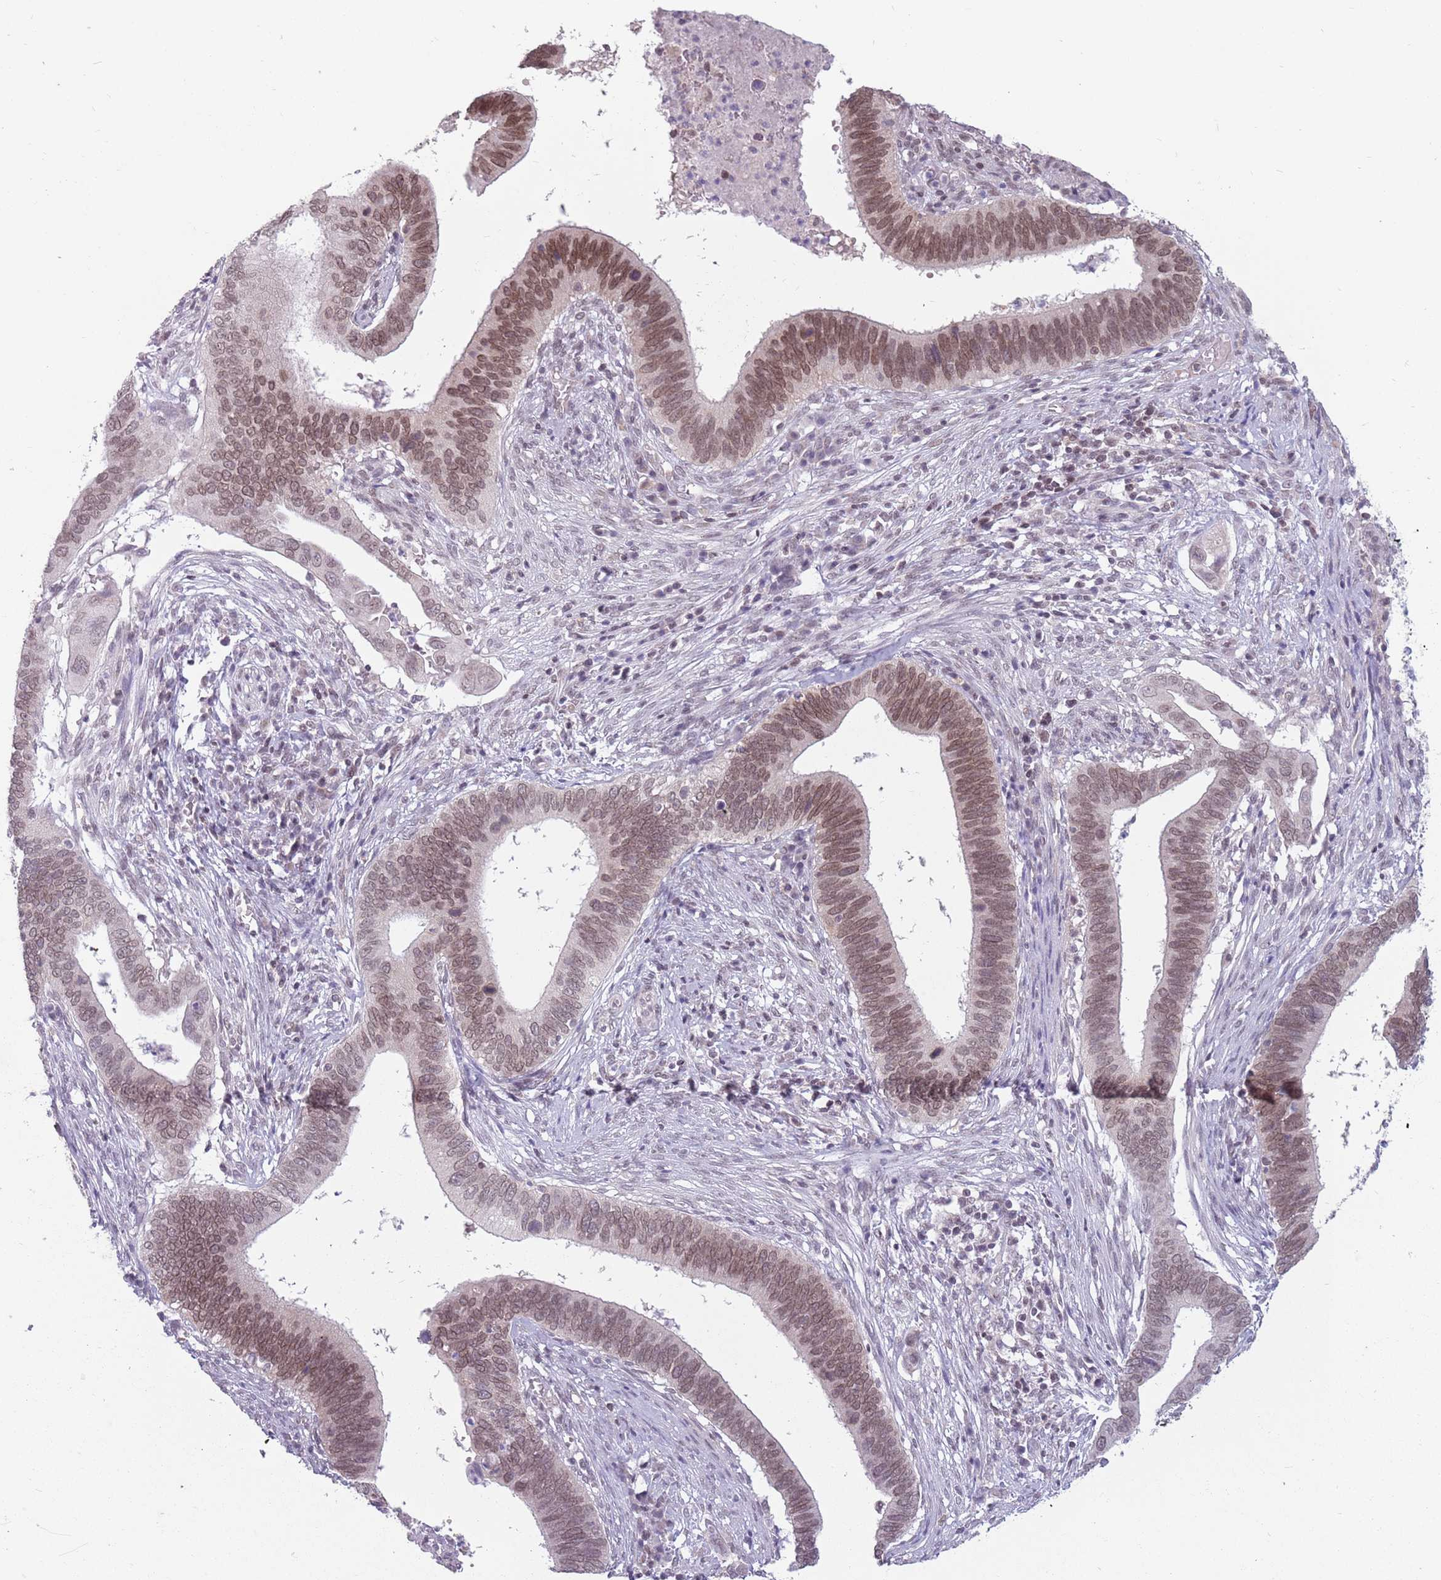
{"staining": {"intensity": "moderate", "quantity": ">75%", "location": "nuclear"}, "tissue": "cervical cancer", "cell_type": "Tumor cells", "image_type": "cancer", "snomed": [{"axis": "morphology", "description": "Adenocarcinoma, NOS"}, {"axis": "topography", "description": "Cervix"}], "caption": "Tumor cells display medium levels of moderate nuclear staining in about >75% of cells in human cervical adenocarcinoma.", "gene": "ZNF574", "patient": {"sex": "female", "age": 42}}